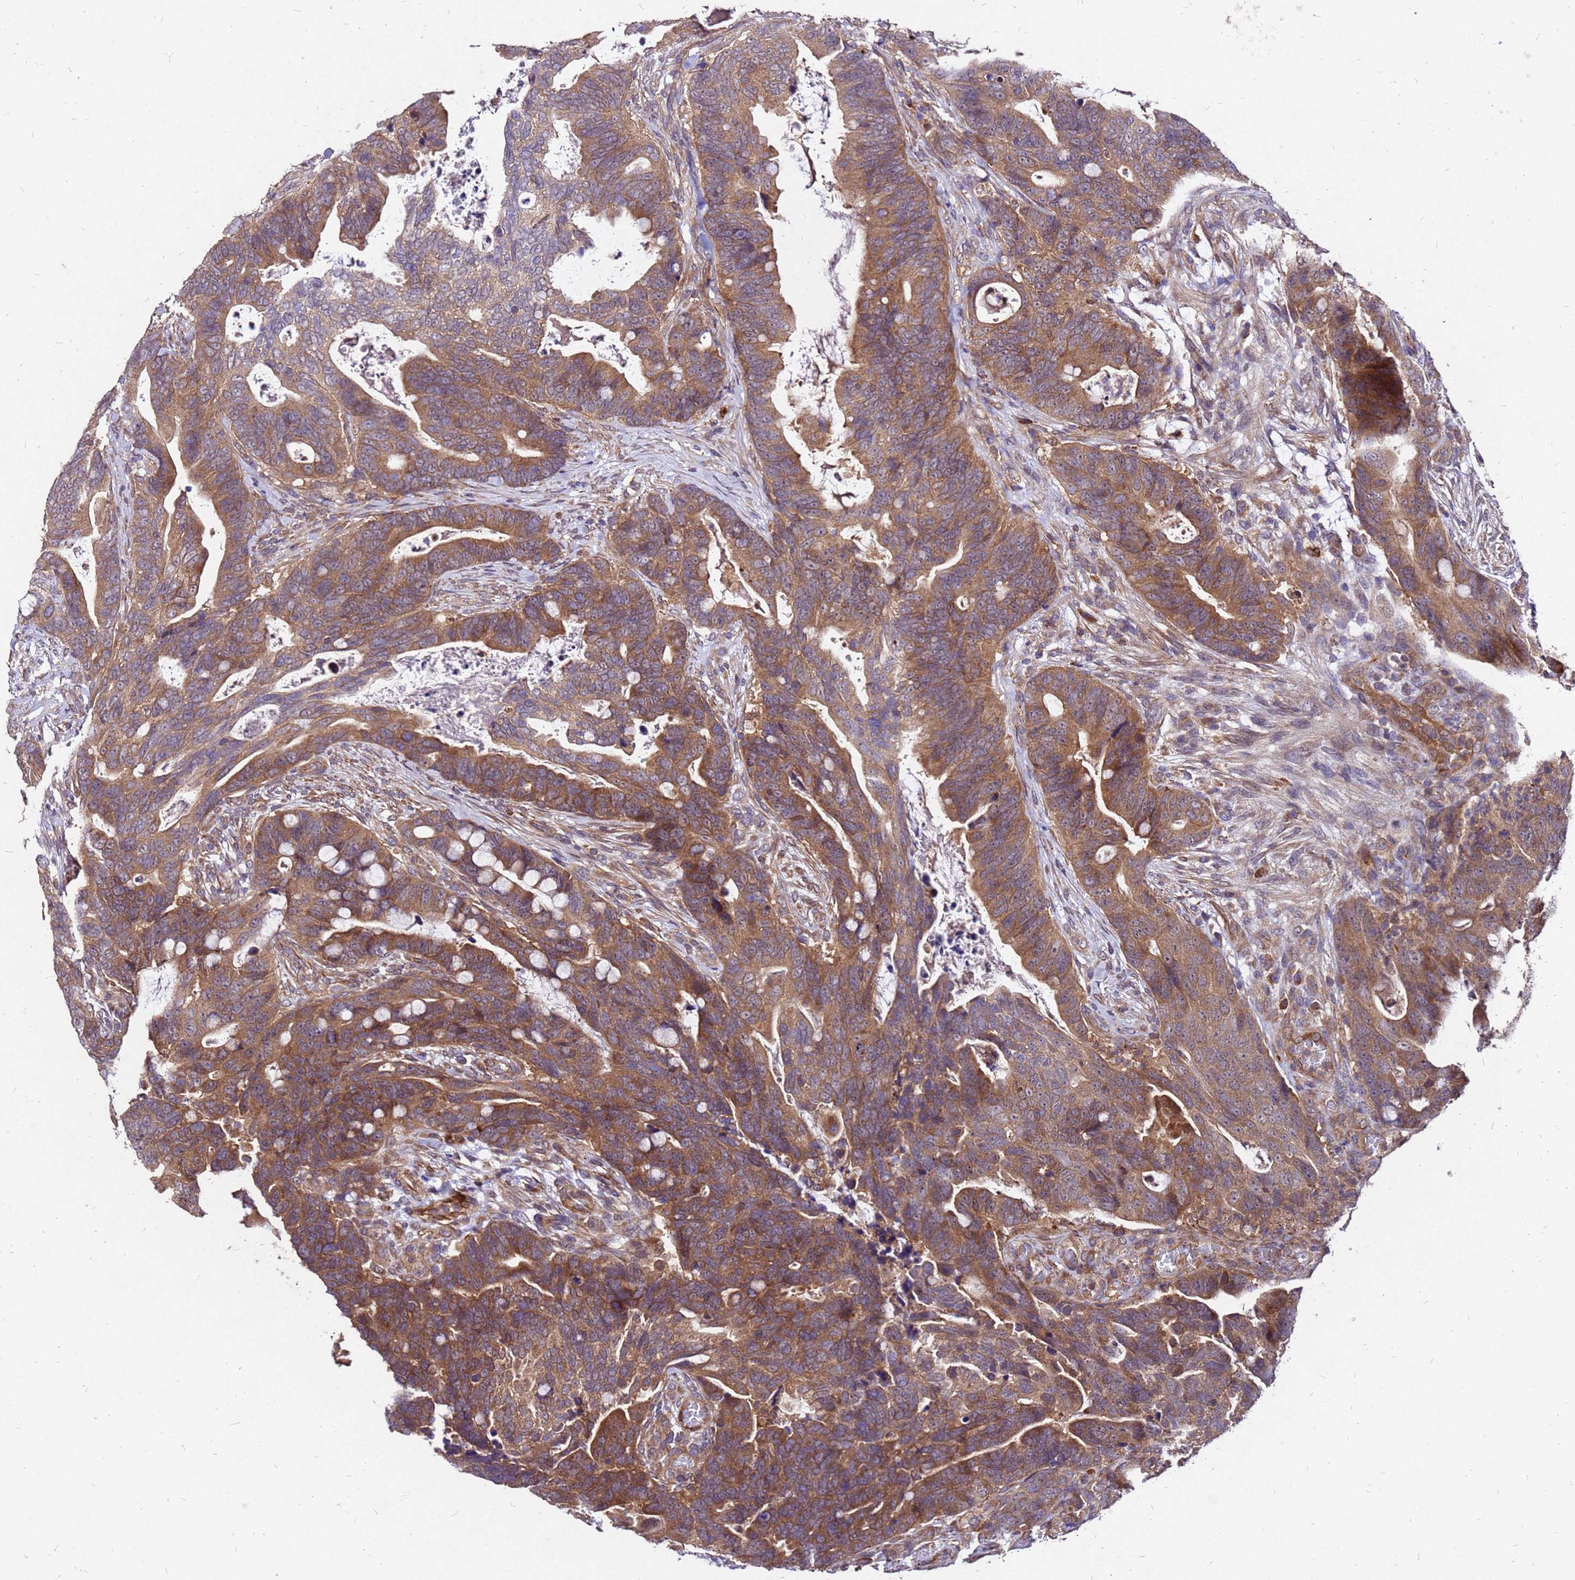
{"staining": {"intensity": "strong", "quantity": ">75%", "location": "cytoplasmic/membranous"}, "tissue": "colorectal cancer", "cell_type": "Tumor cells", "image_type": "cancer", "snomed": [{"axis": "morphology", "description": "Adenocarcinoma, NOS"}, {"axis": "topography", "description": "Colon"}], "caption": "Immunohistochemical staining of human colorectal cancer reveals high levels of strong cytoplasmic/membranous protein positivity in about >75% of tumor cells. The protein of interest is stained brown, and the nuclei are stained in blue (DAB (3,3'-diaminobenzidine) IHC with brightfield microscopy, high magnification).", "gene": "DUSP23", "patient": {"sex": "female", "age": 82}}